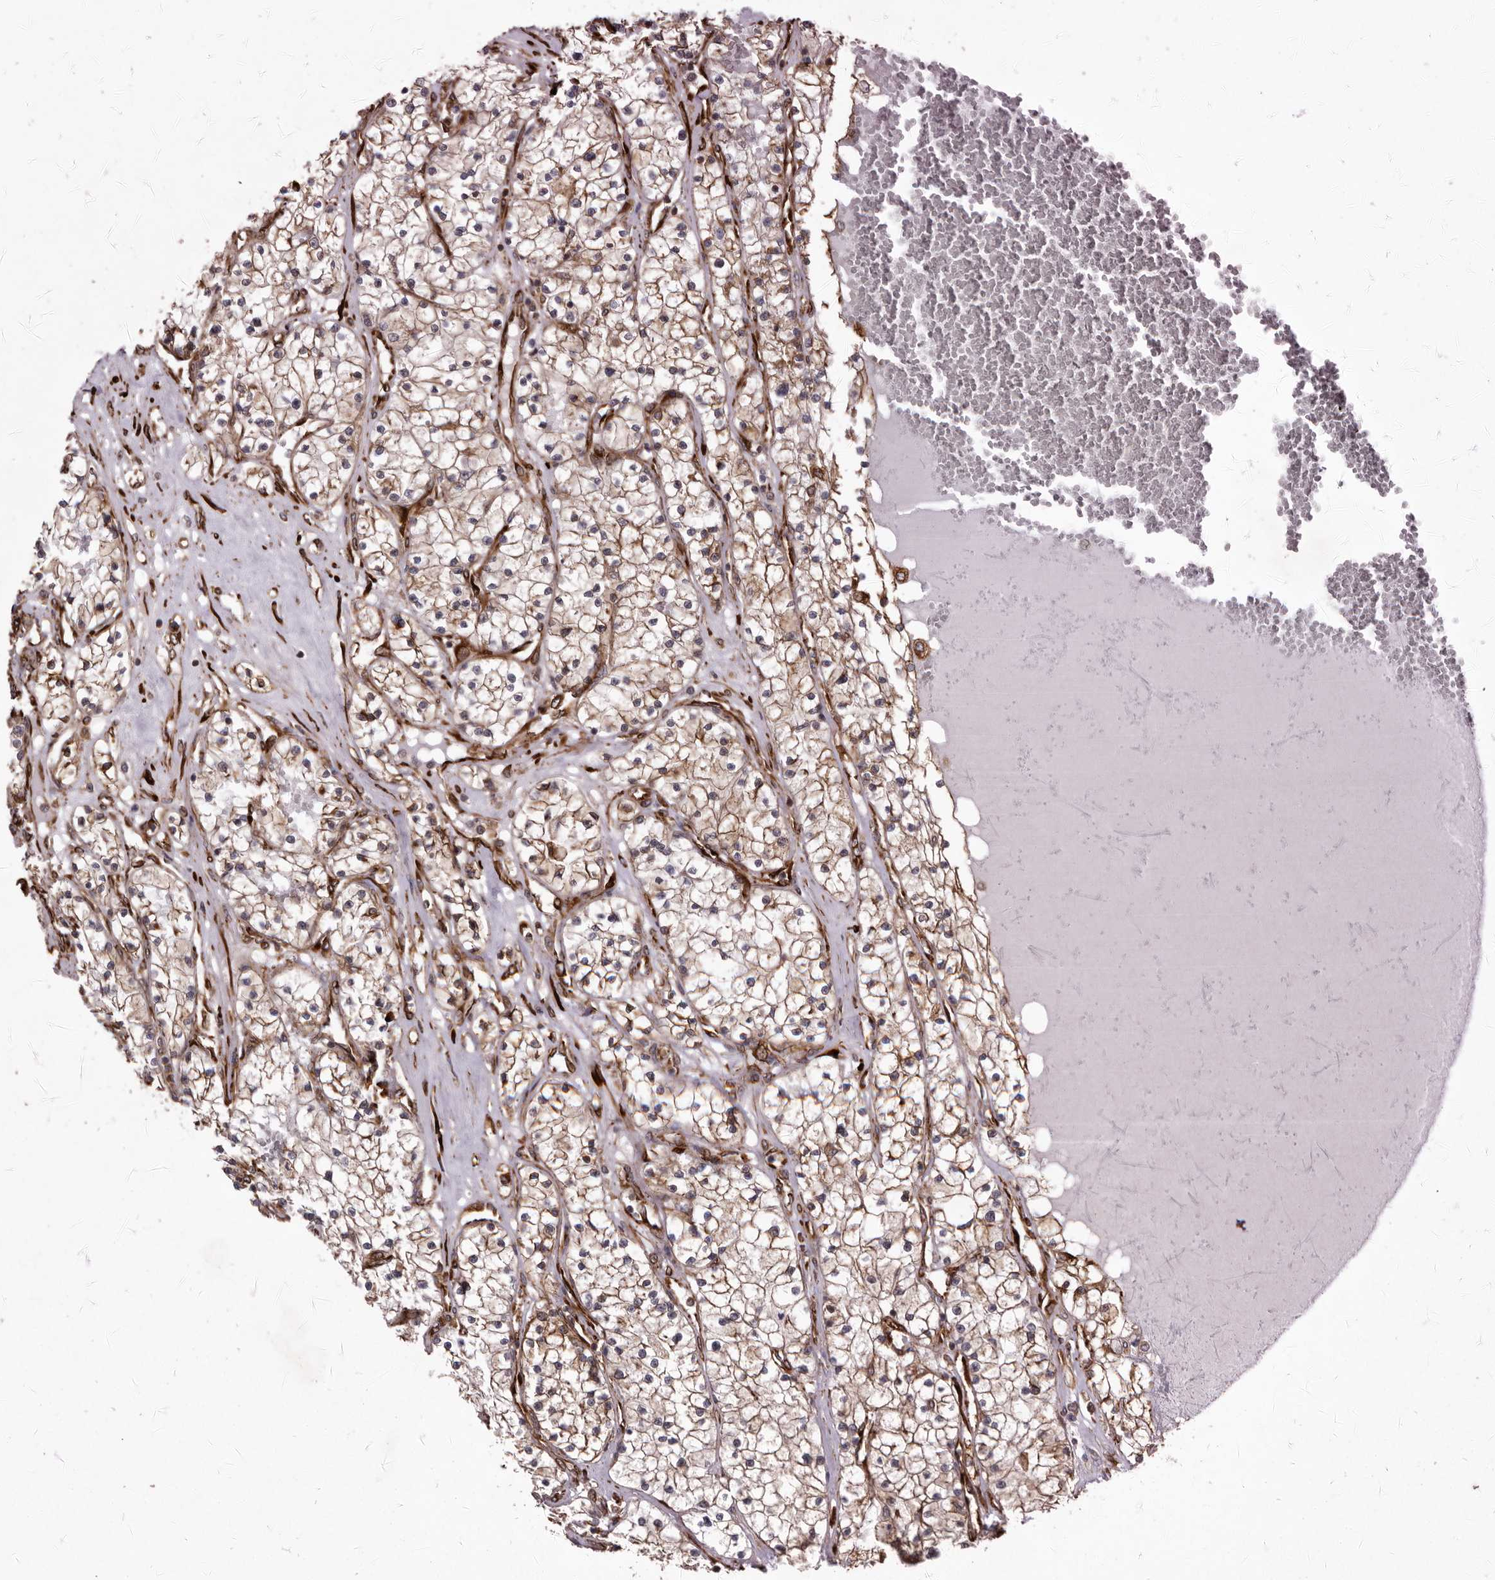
{"staining": {"intensity": "moderate", "quantity": ">75%", "location": "cytoplasmic/membranous"}, "tissue": "renal cancer", "cell_type": "Tumor cells", "image_type": "cancer", "snomed": [{"axis": "morphology", "description": "Normal tissue, NOS"}, {"axis": "morphology", "description": "Adenocarcinoma, NOS"}, {"axis": "topography", "description": "Kidney"}], "caption": "Renal adenocarcinoma tissue reveals moderate cytoplasmic/membranous expression in approximately >75% of tumor cells", "gene": "WDTC1", "patient": {"sex": "male", "age": 68}}